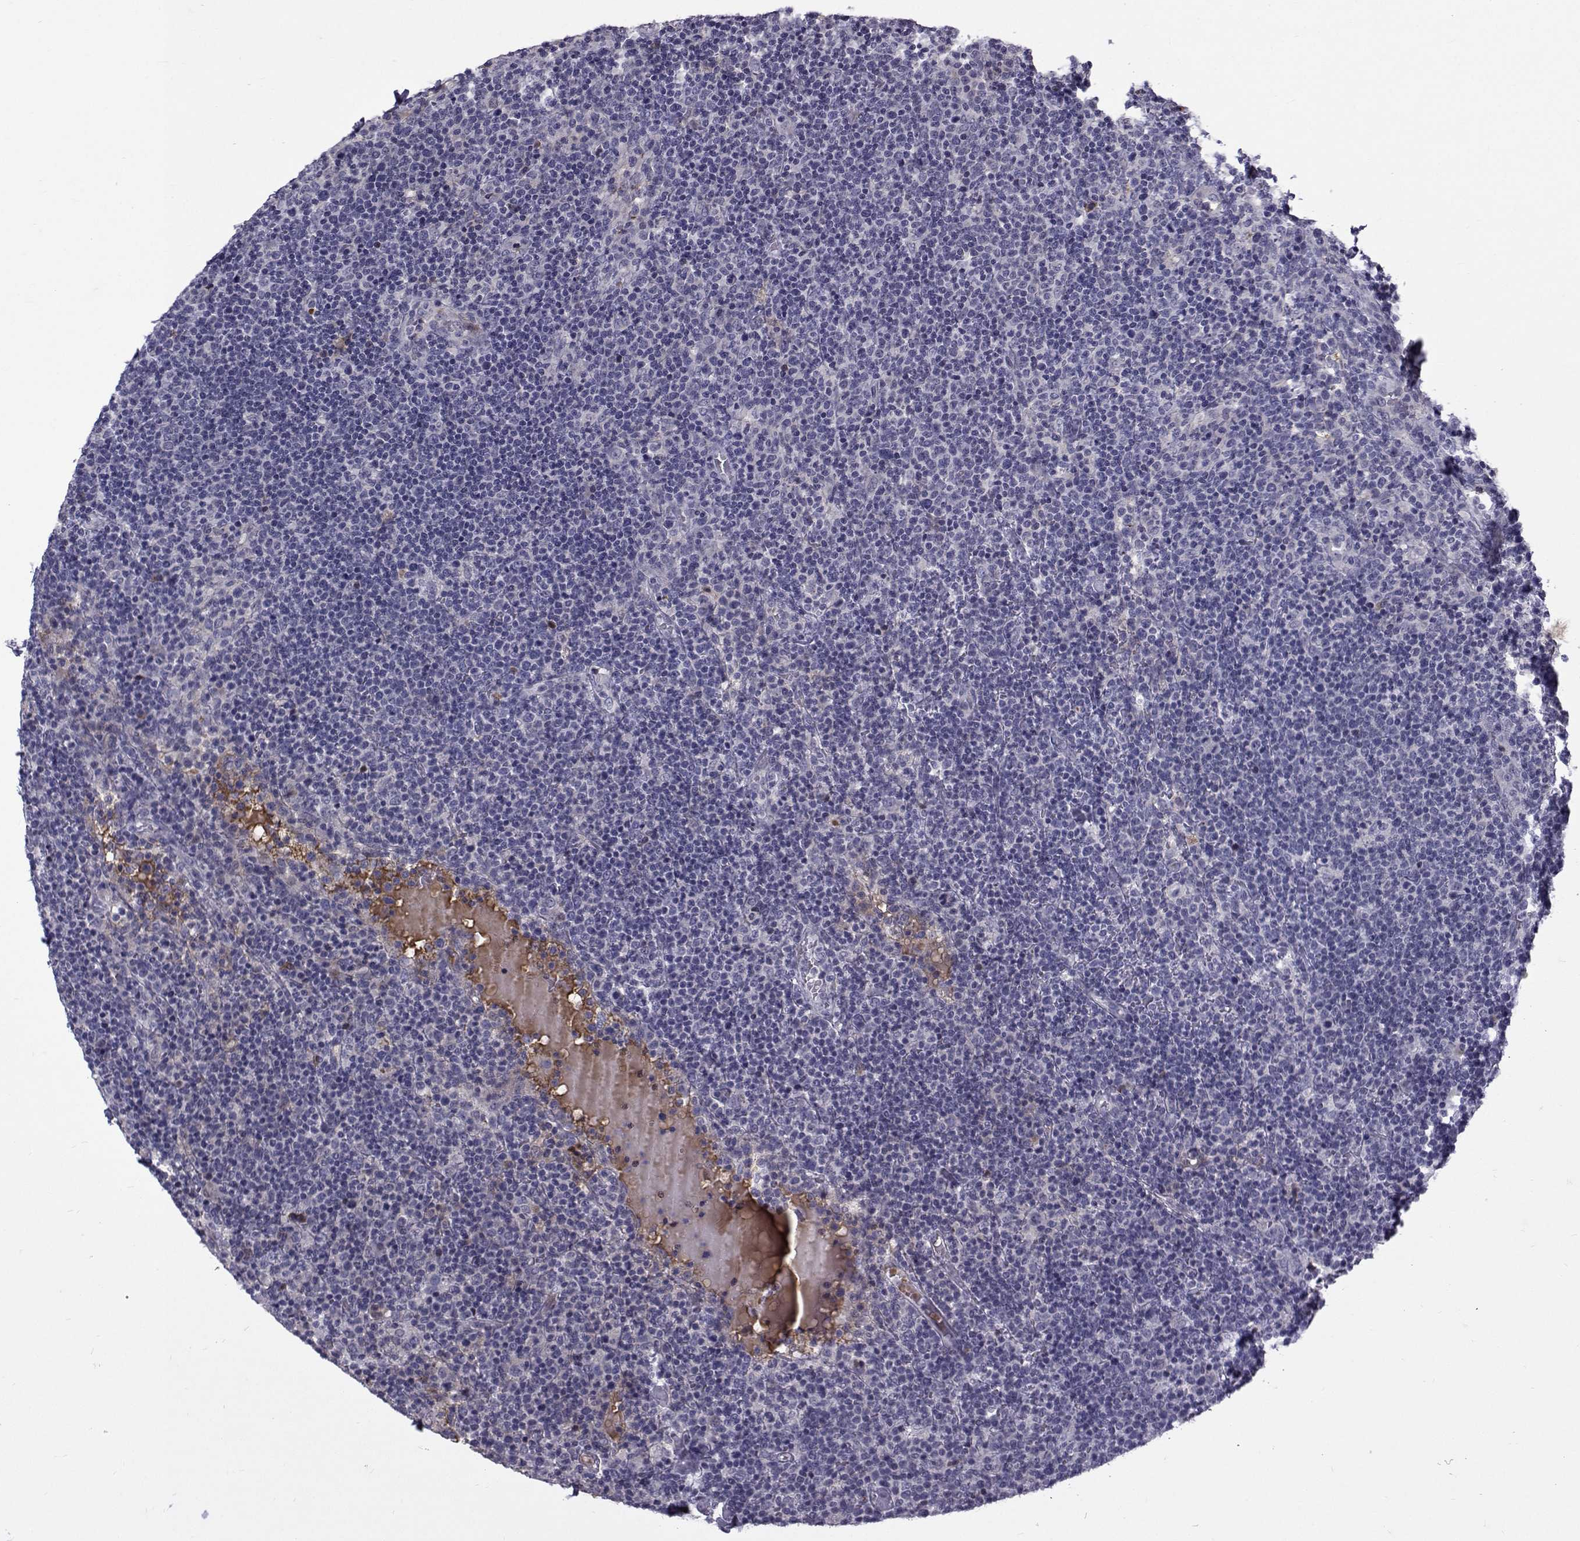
{"staining": {"intensity": "negative", "quantity": "none", "location": "none"}, "tissue": "lymphoma", "cell_type": "Tumor cells", "image_type": "cancer", "snomed": [{"axis": "morphology", "description": "Malignant lymphoma, non-Hodgkin's type, High grade"}, {"axis": "topography", "description": "Lymph node"}], "caption": "Immunohistochemistry (IHC) of lymphoma exhibits no positivity in tumor cells. (DAB IHC visualized using brightfield microscopy, high magnification).", "gene": "TNFRSF11B", "patient": {"sex": "male", "age": 61}}